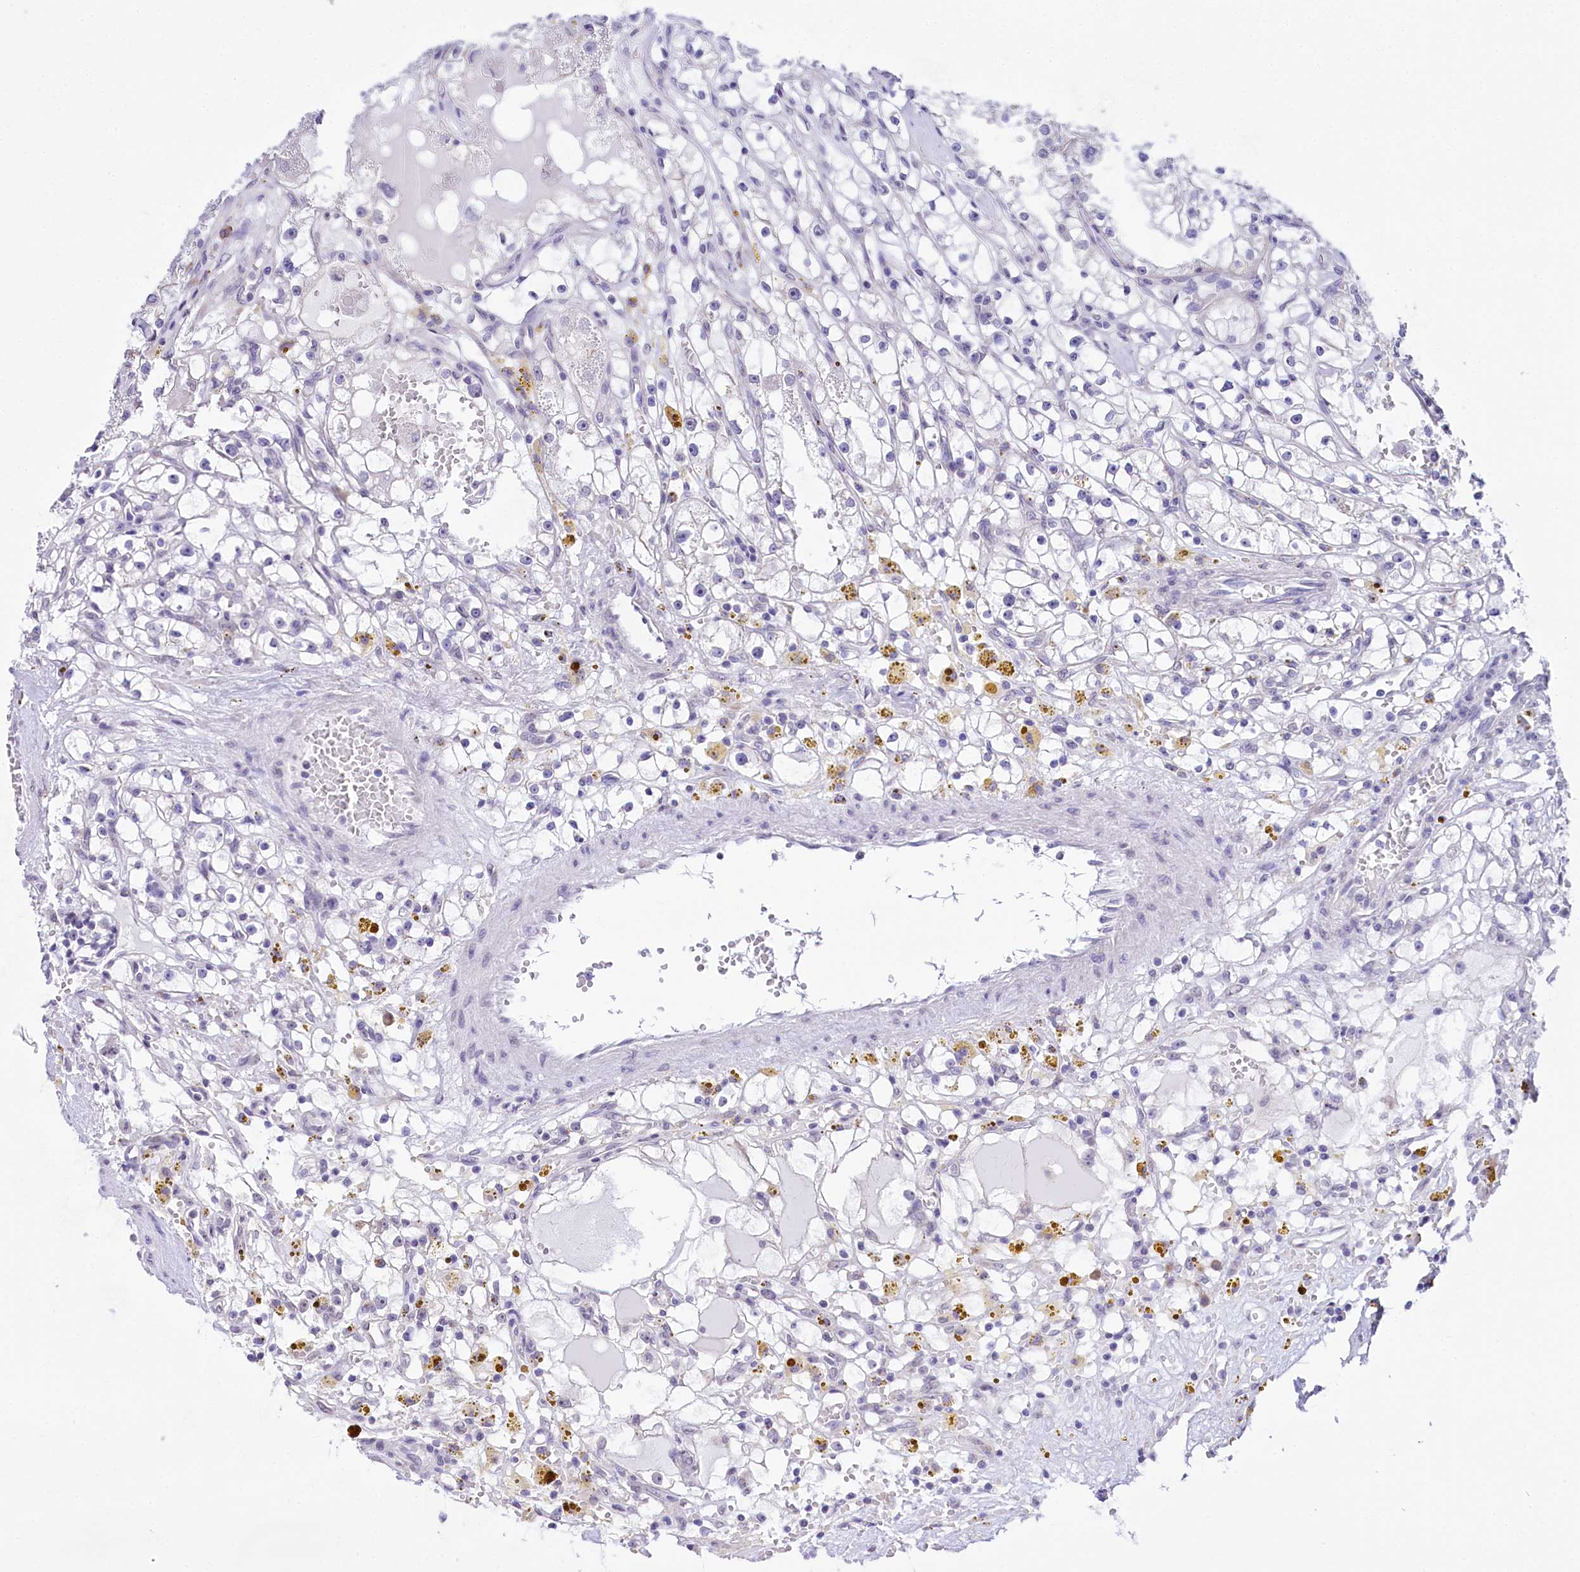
{"staining": {"intensity": "negative", "quantity": "none", "location": "none"}, "tissue": "renal cancer", "cell_type": "Tumor cells", "image_type": "cancer", "snomed": [{"axis": "morphology", "description": "Adenocarcinoma, NOS"}, {"axis": "topography", "description": "Kidney"}], "caption": "Human renal cancer (adenocarcinoma) stained for a protein using IHC shows no staining in tumor cells.", "gene": "SPATS2", "patient": {"sex": "male", "age": 56}}